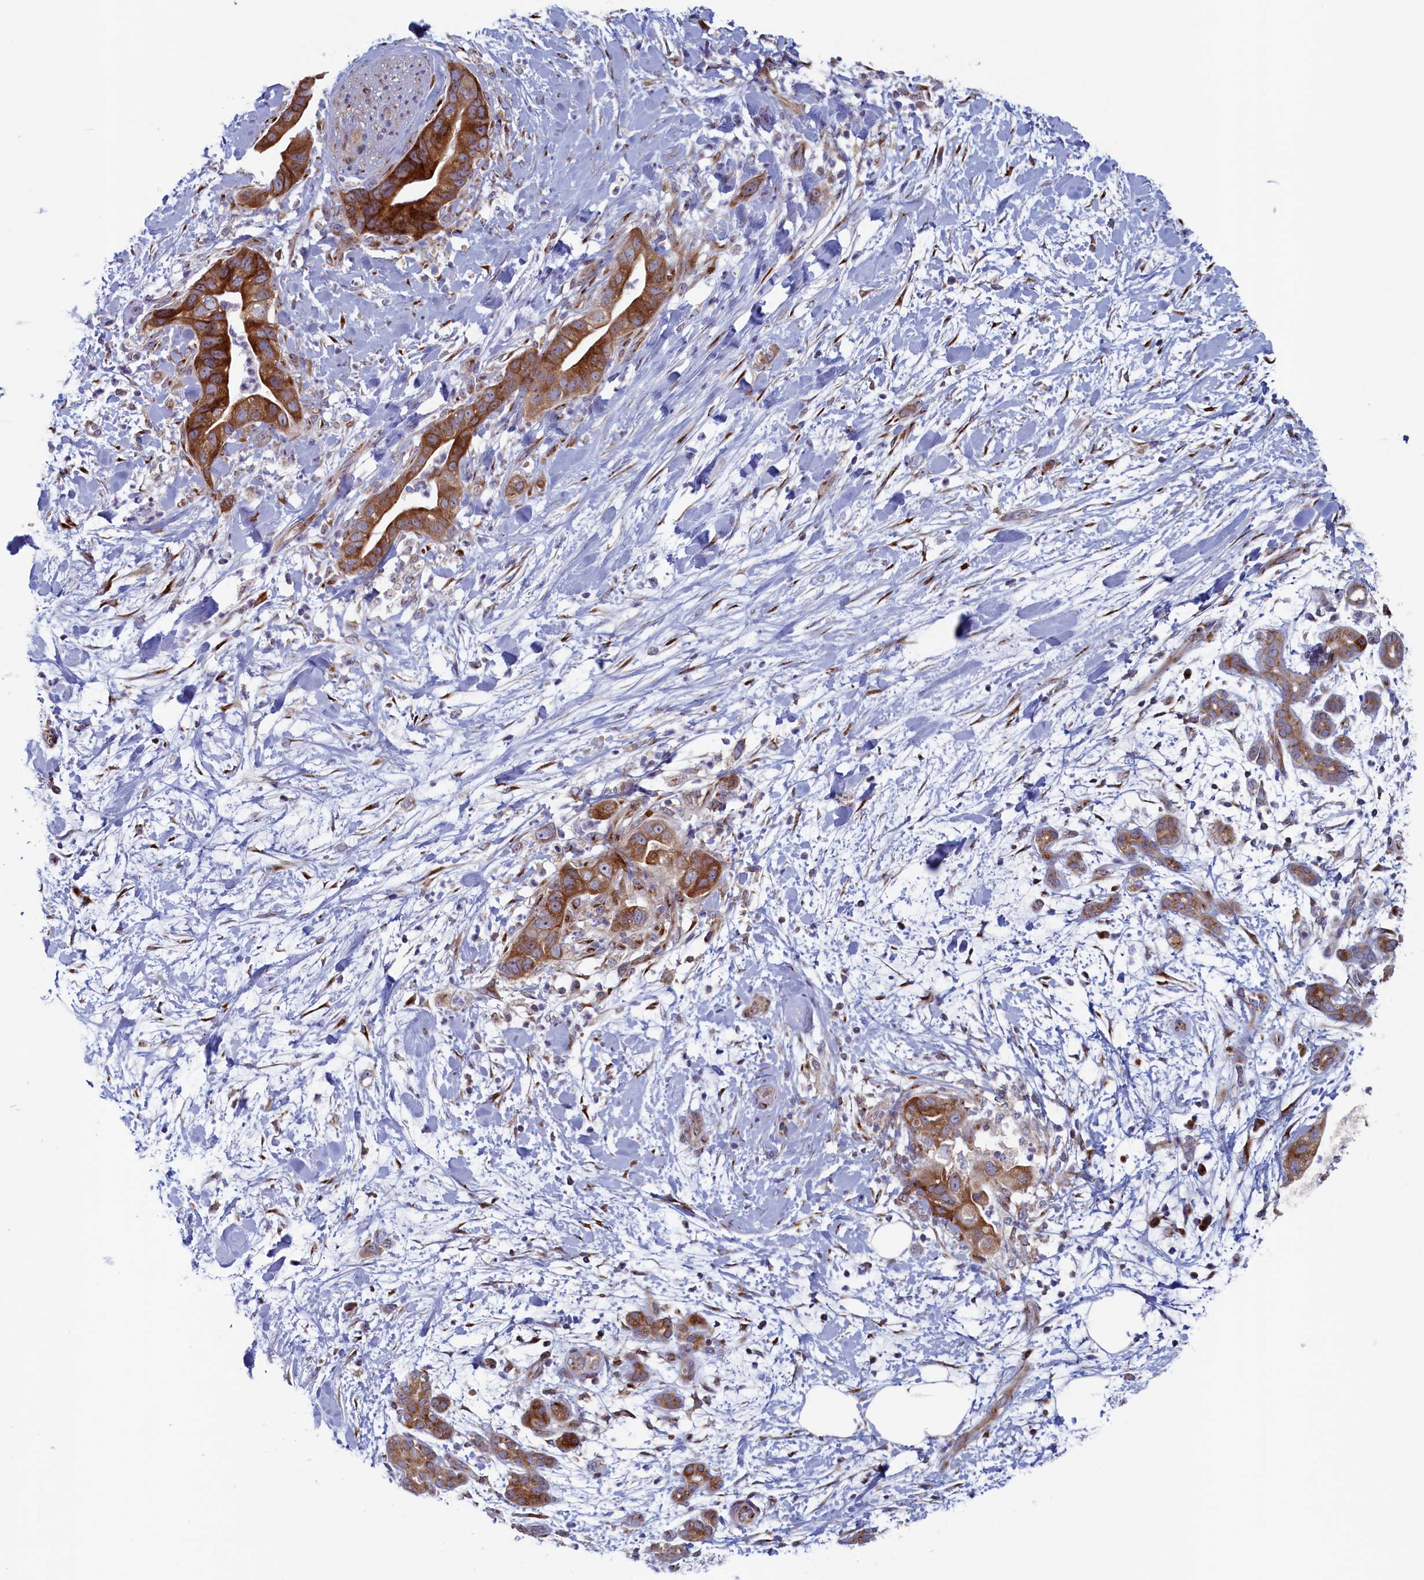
{"staining": {"intensity": "strong", "quantity": ">75%", "location": "cytoplasmic/membranous"}, "tissue": "pancreatic cancer", "cell_type": "Tumor cells", "image_type": "cancer", "snomed": [{"axis": "morphology", "description": "Adenocarcinoma, NOS"}, {"axis": "topography", "description": "Pancreas"}], "caption": "Protein staining displays strong cytoplasmic/membranous positivity in about >75% of tumor cells in pancreatic adenocarcinoma.", "gene": "MTFMT", "patient": {"sex": "female", "age": 78}}